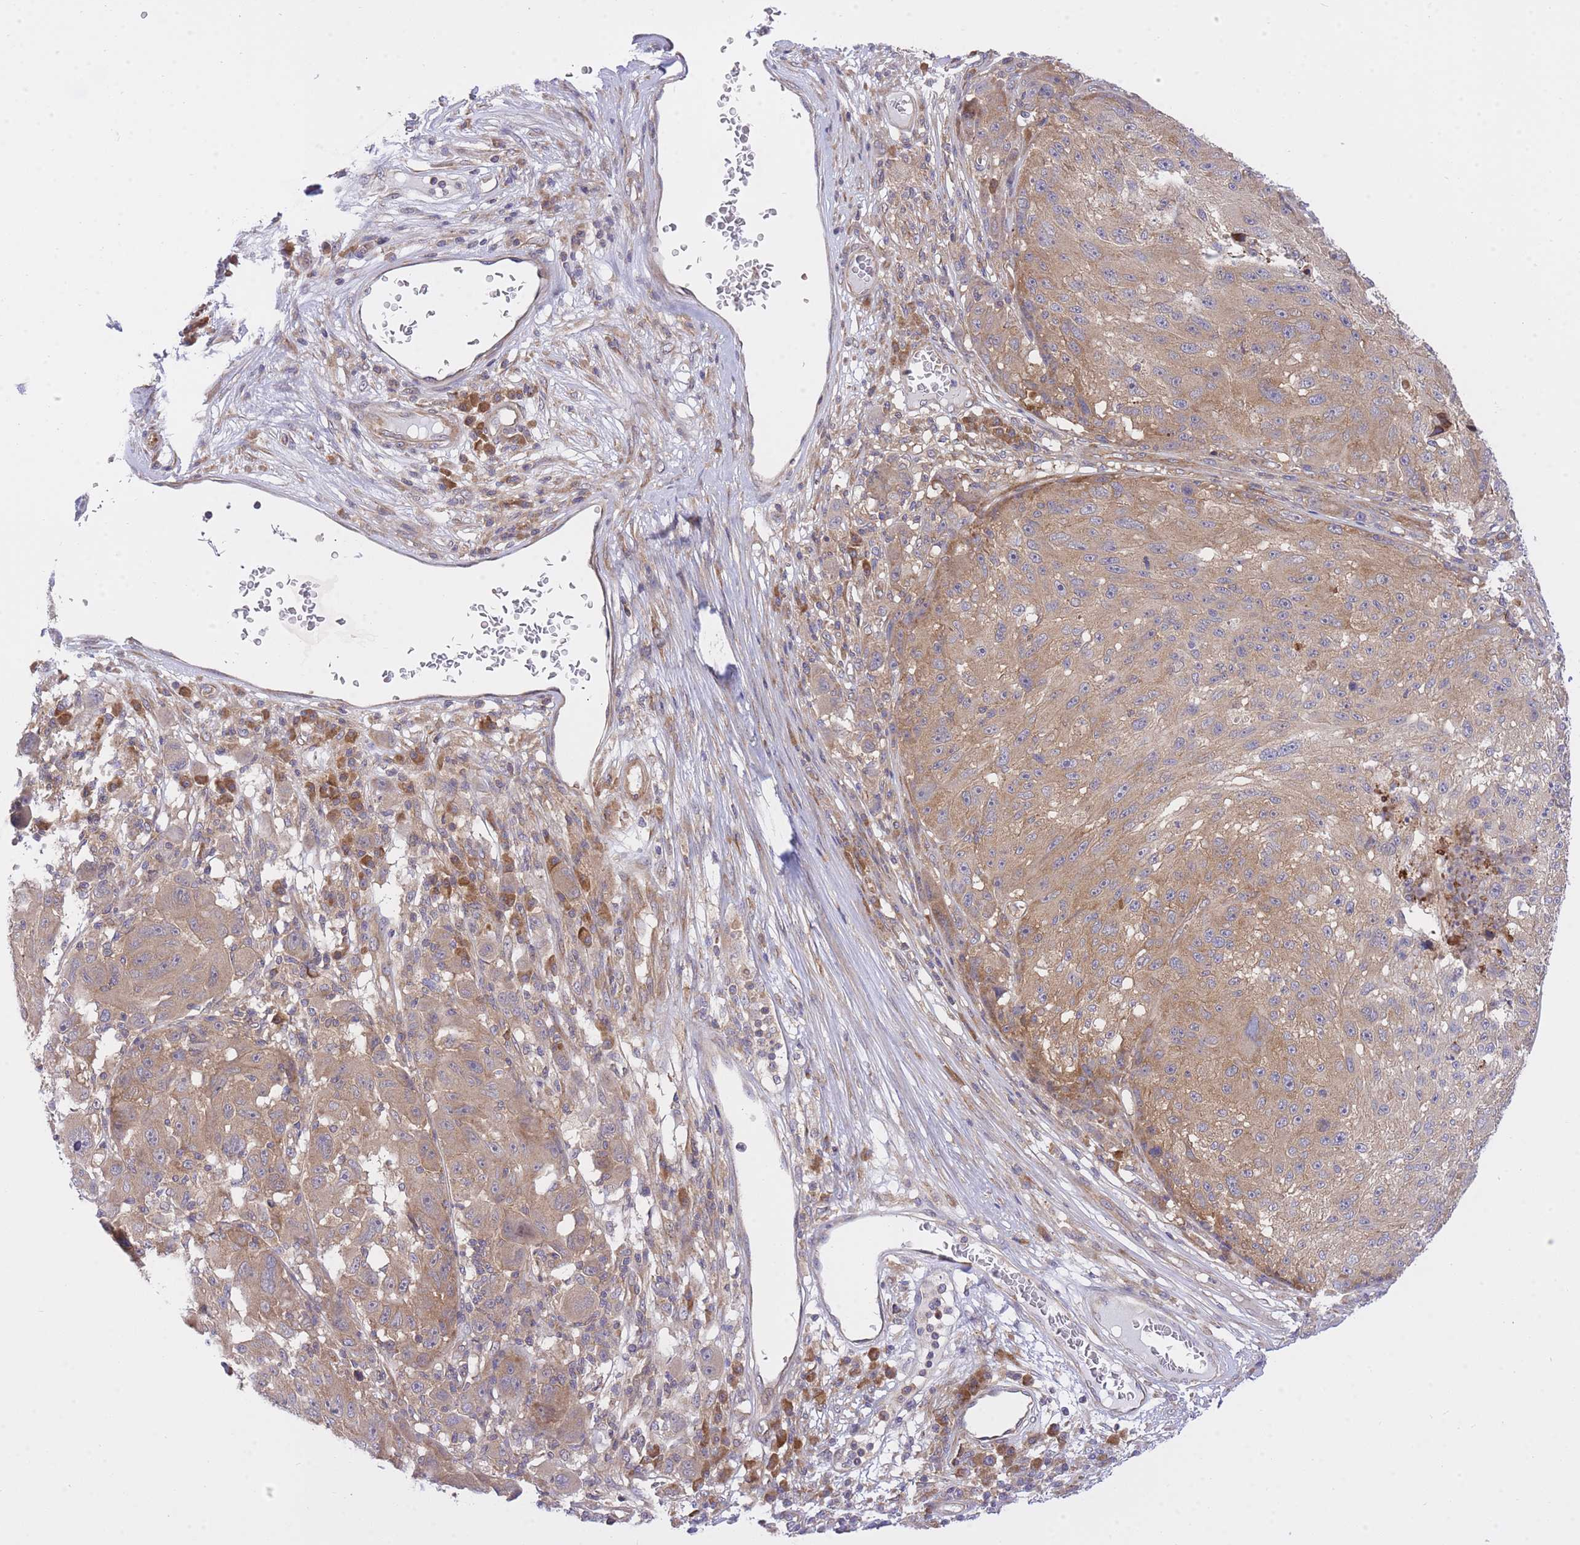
{"staining": {"intensity": "weak", "quantity": ">75%", "location": "cytoplasmic/membranous"}, "tissue": "melanoma", "cell_type": "Tumor cells", "image_type": "cancer", "snomed": [{"axis": "morphology", "description": "Malignant melanoma, NOS"}, {"axis": "topography", "description": "Skin"}], "caption": "A micrograph showing weak cytoplasmic/membranous positivity in about >75% of tumor cells in malignant melanoma, as visualized by brown immunohistochemical staining.", "gene": "EIF2B2", "patient": {"sex": "male", "age": 53}}